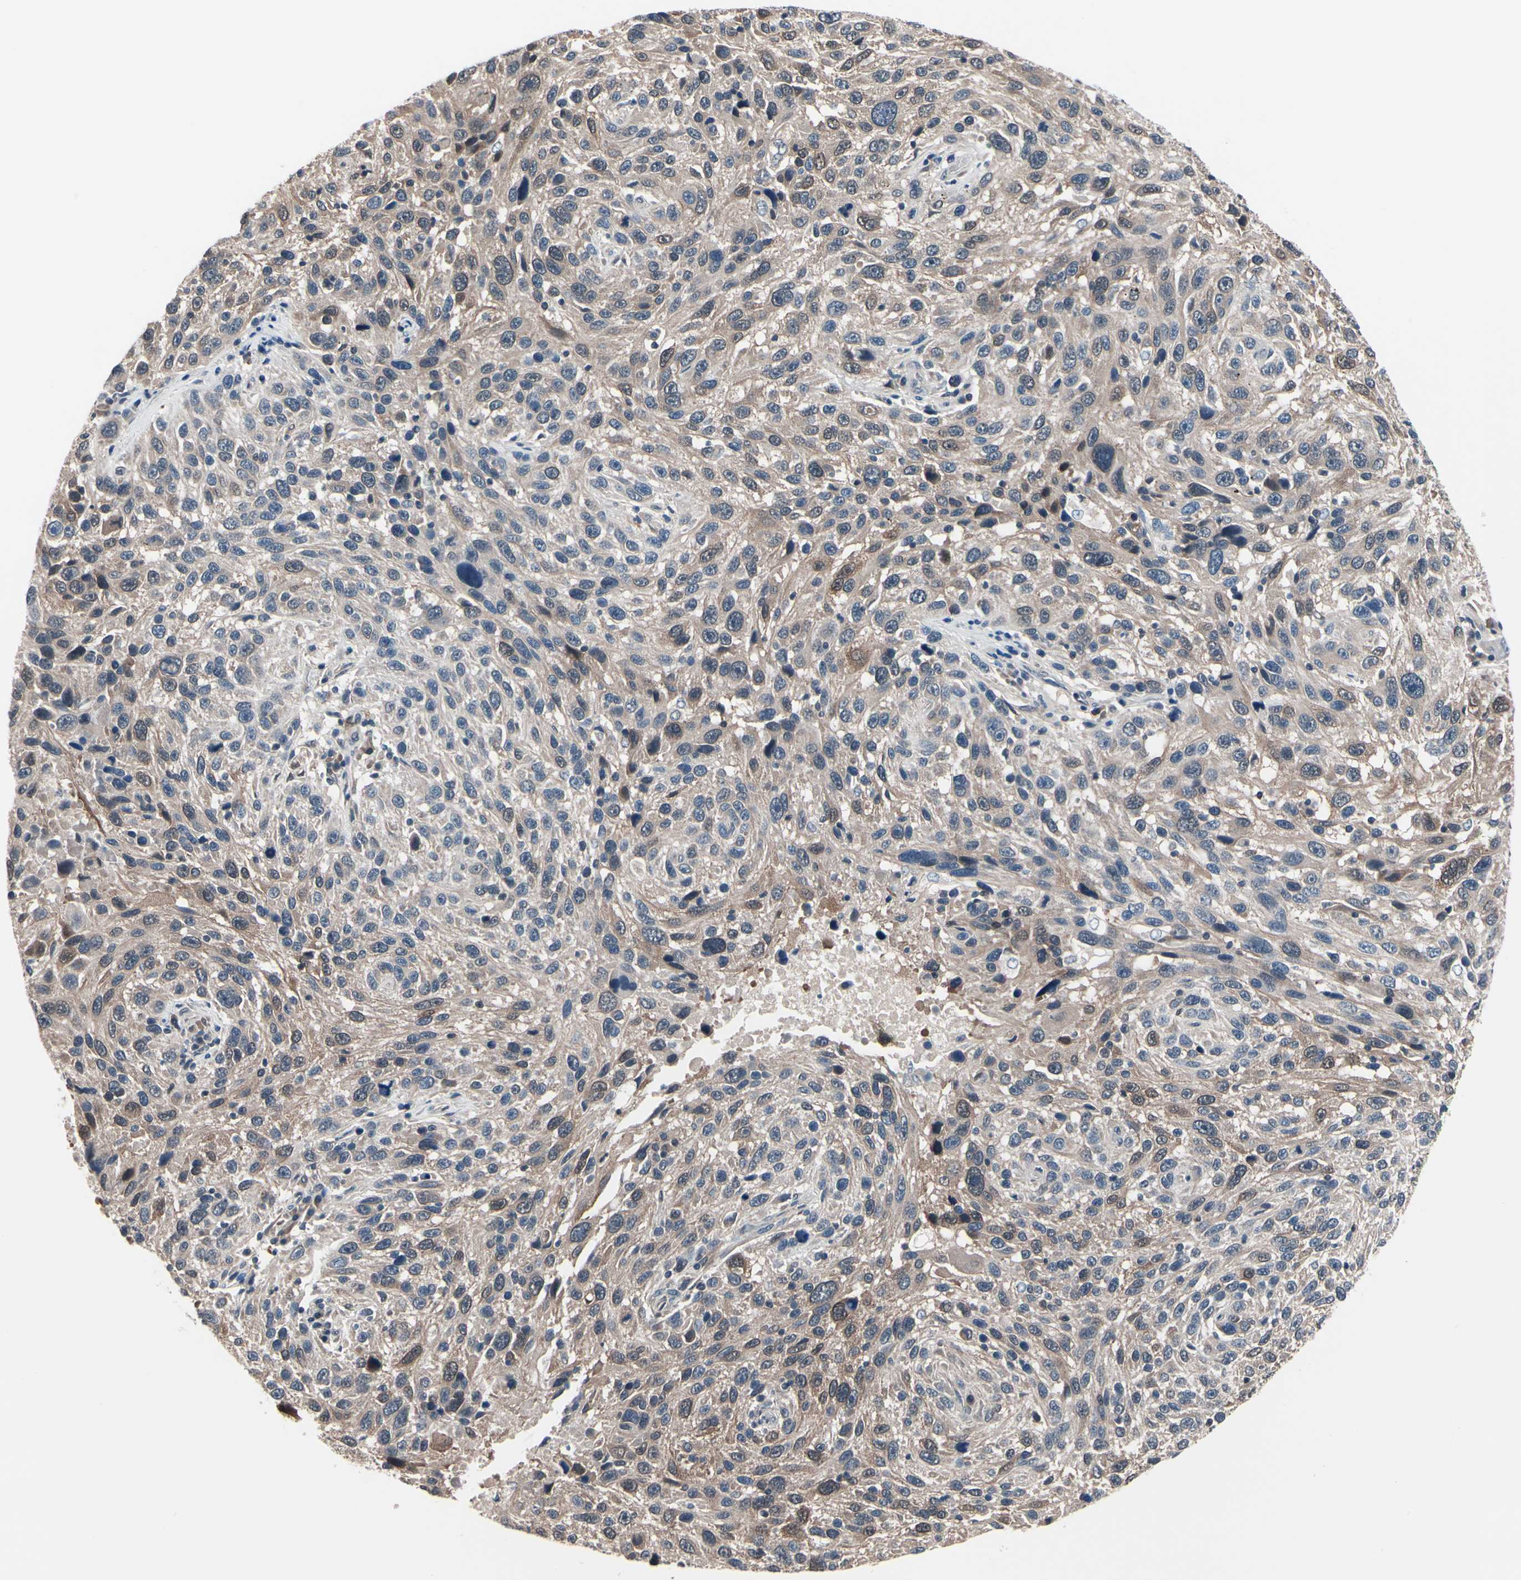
{"staining": {"intensity": "weak", "quantity": "25%-75%", "location": "cytoplasmic/membranous"}, "tissue": "melanoma", "cell_type": "Tumor cells", "image_type": "cancer", "snomed": [{"axis": "morphology", "description": "Malignant melanoma, NOS"}, {"axis": "topography", "description": "Skin"}], "caption": "This micrograph displays IHC staining of human melanoma, with low weak cytoplasmic/membranous staining in approximately 25%-75% of tumor cells.", "gene": "PRDX6", "patient": {"sex": "male", "age": 53}}